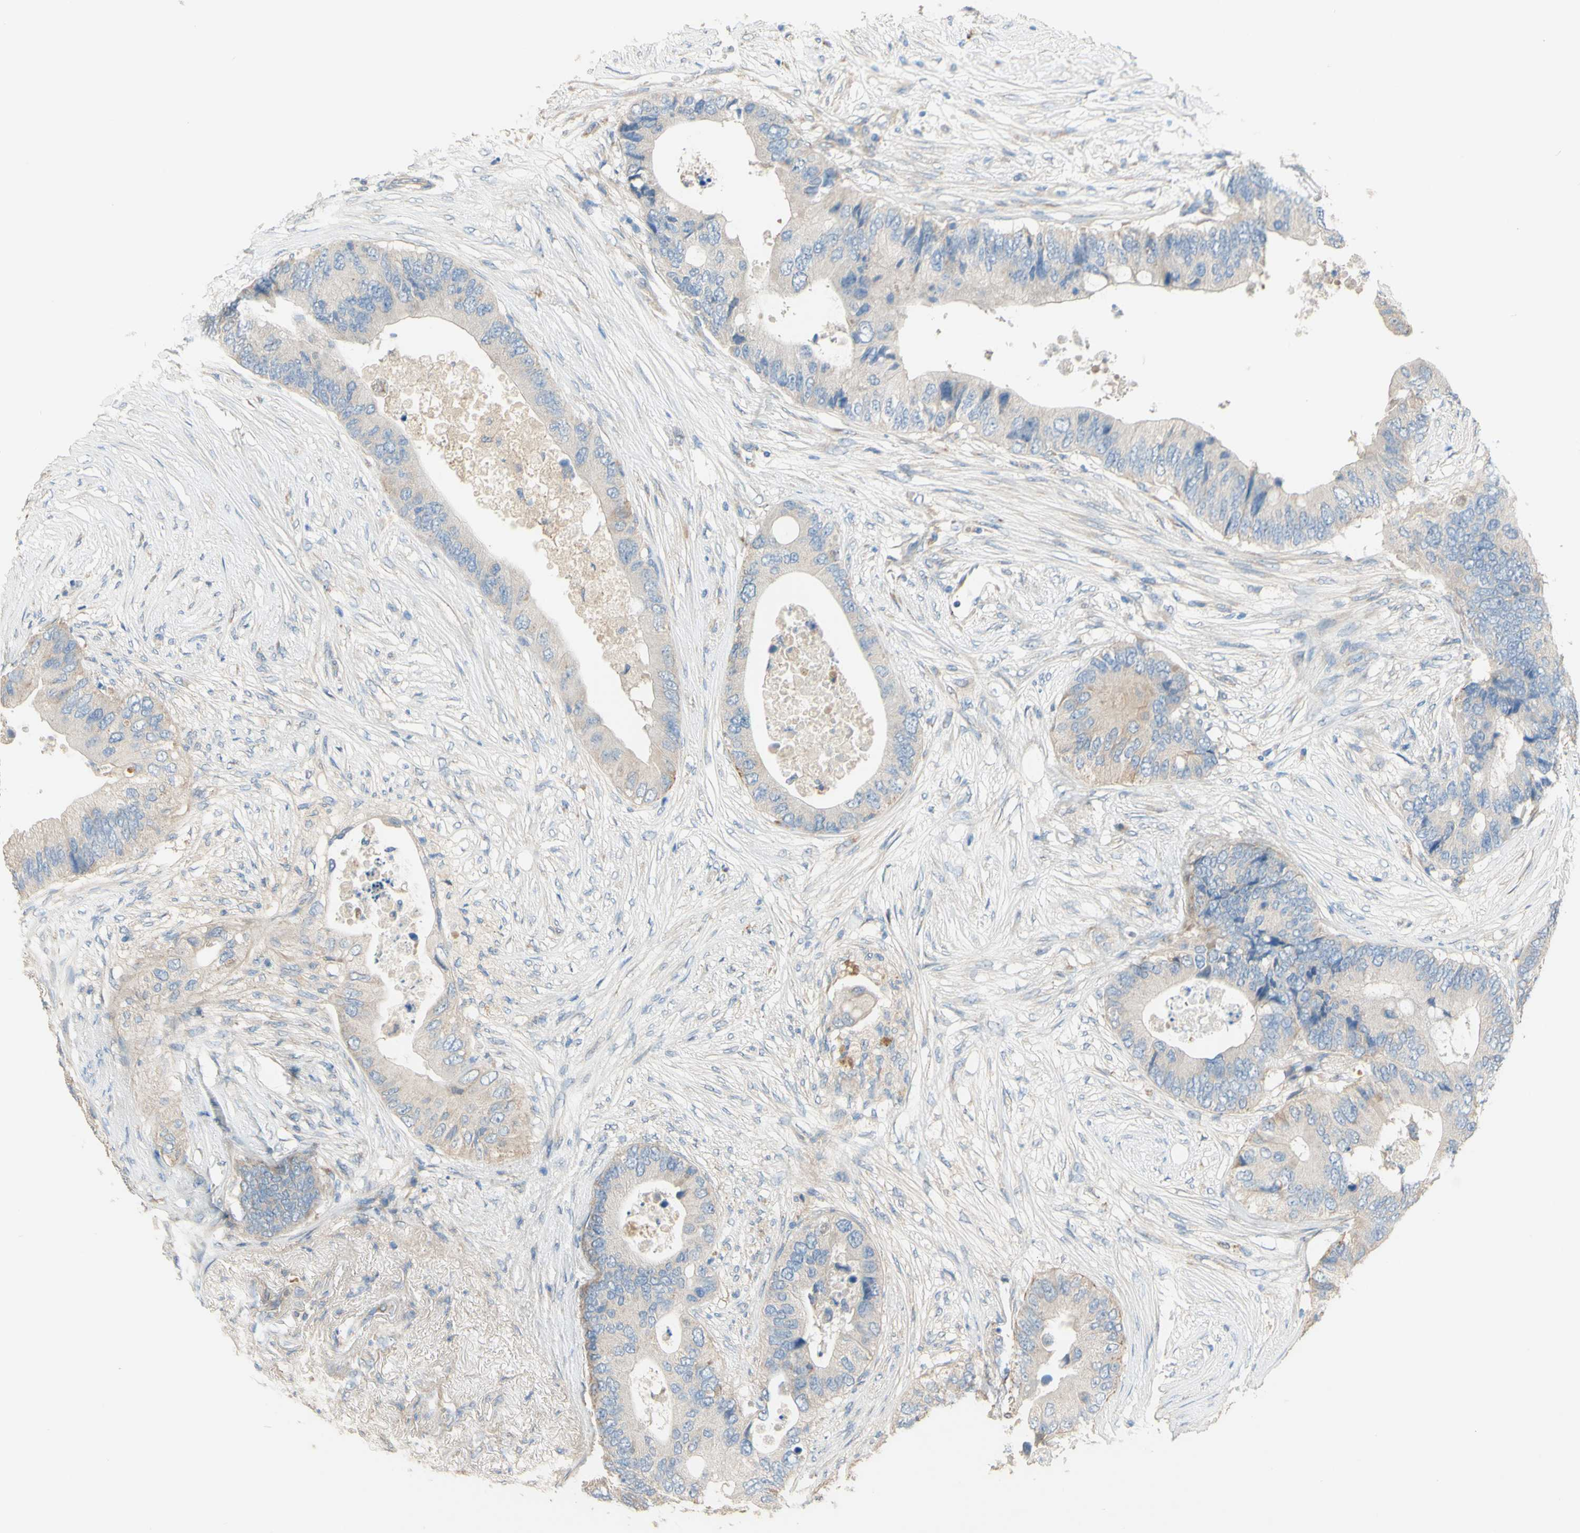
{"staining": {"intensity": "negative", "quantity": "none", "location": "none"}, "tissue": "colorectal cancer", "cell_type": "Tumor cells", "image_type": "cancer", "snomed": [{"axis": "morphology", "description": "Adenocarcinoma, NOS"}, {"axis": "topography", "description": "Colon"}], "caption": "Image shows no significant protein expression in tumor cells of adenocarcinoma (colorectal). (DAB IHC visualized using brightfield microscopy, high magnification).", "gene": "DKK3", "patient": {"sex": "male", "age": 71}}